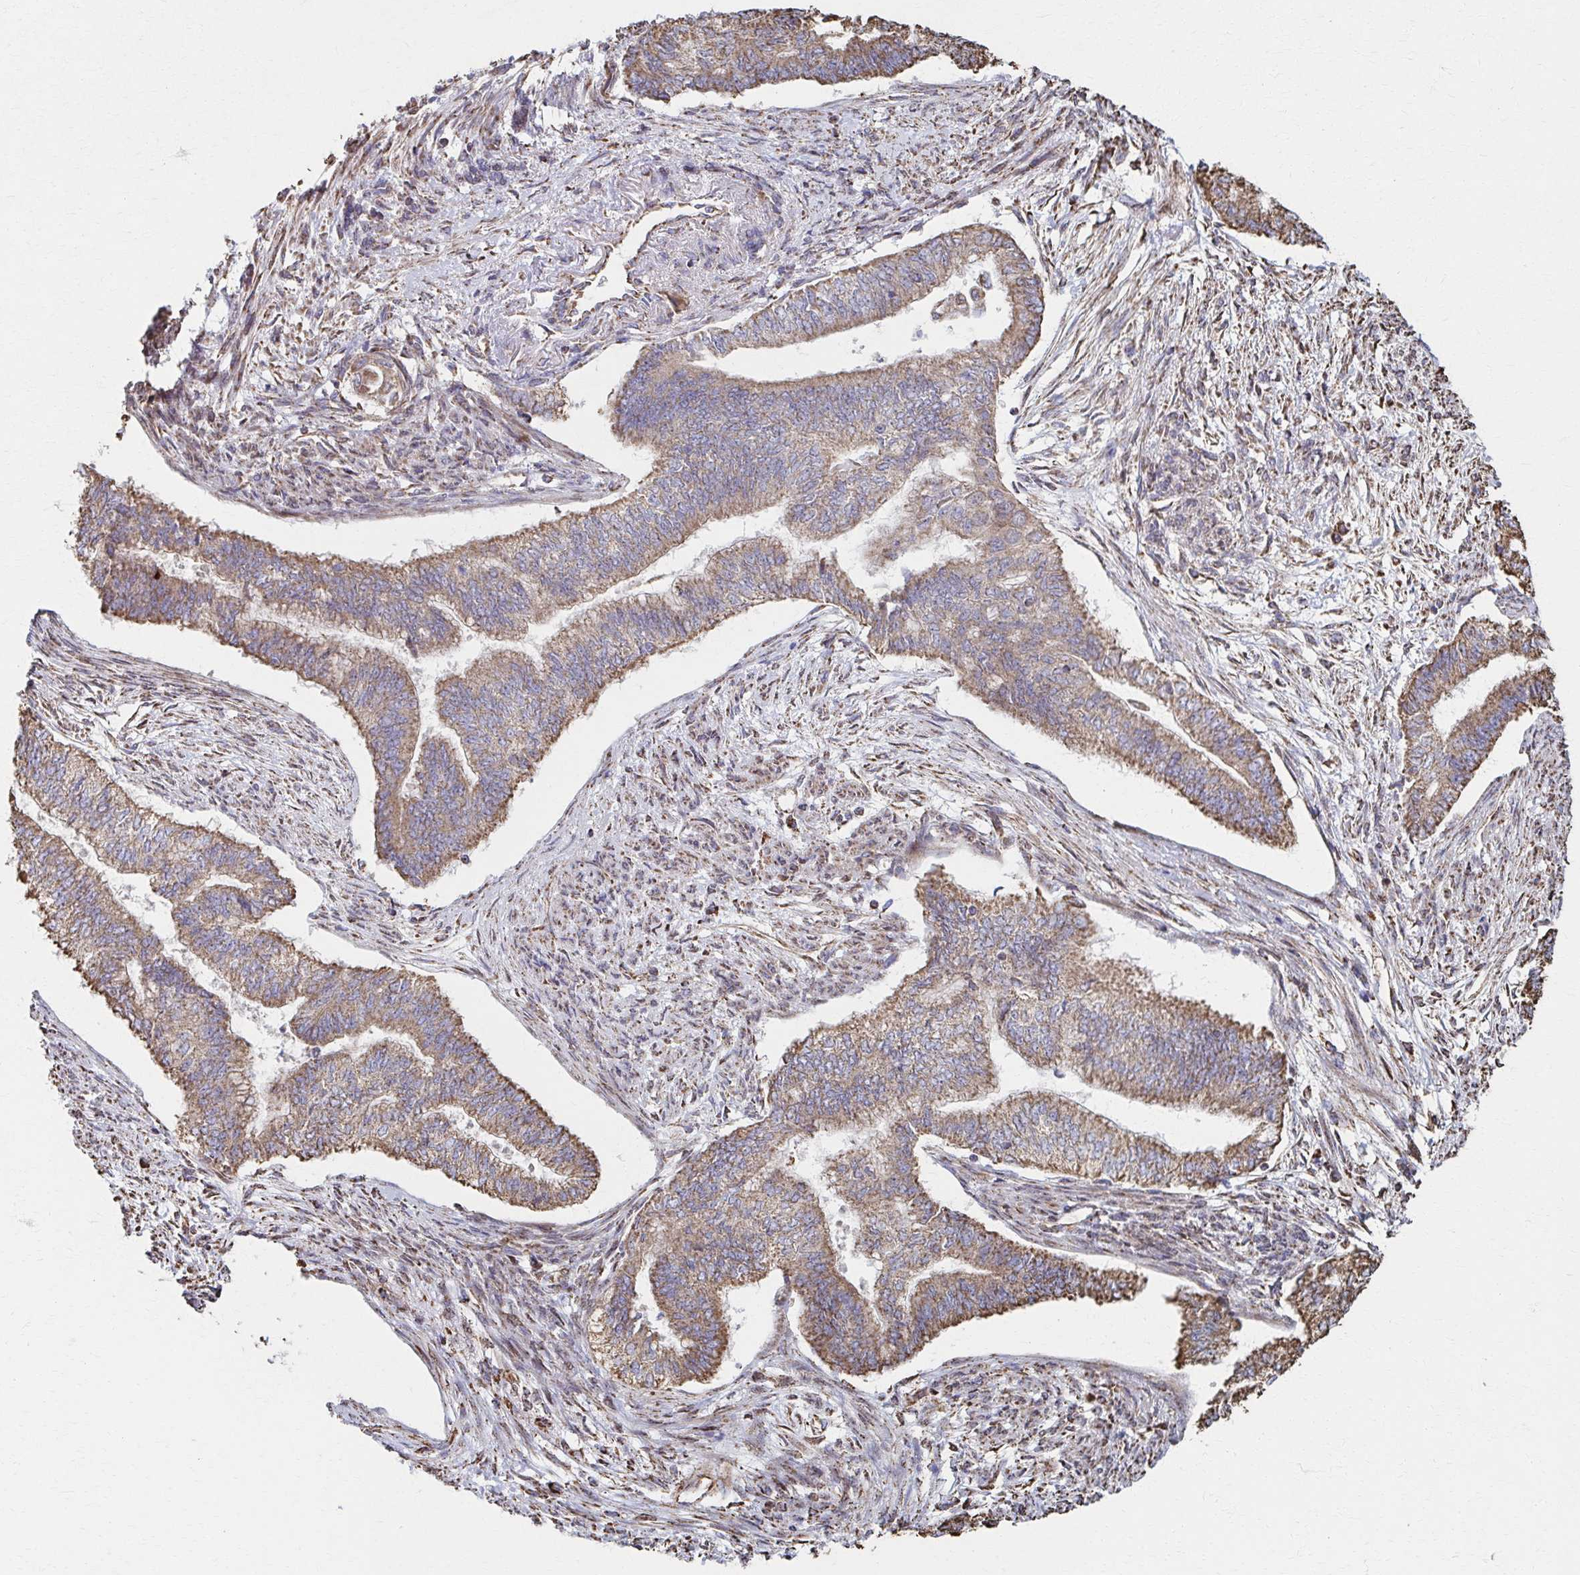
{"staining": {"intensity": "moderate", "quantity": ">75%", "location": "cytoplasmic/membranous"}, "tissue": "endometrial cancer", "cell_type": "Tumor cells", "image_type": "cancer", "snomed": [{"axis": "morphology", "description": "Adenocarcinoma, NOS"}, {"axis": "topography", "description": "Endometrium"}], "caption": "An immunohistochemistry photomicrograph of neoplastic tissue is shown. Protein staining in brown shows moderate cytoplasmic/membranous positivity in adenocarcinoma (endometrial) within tumor cells.", "gene": "SAT1", "patient": {"sex": "female", "age": 65}}